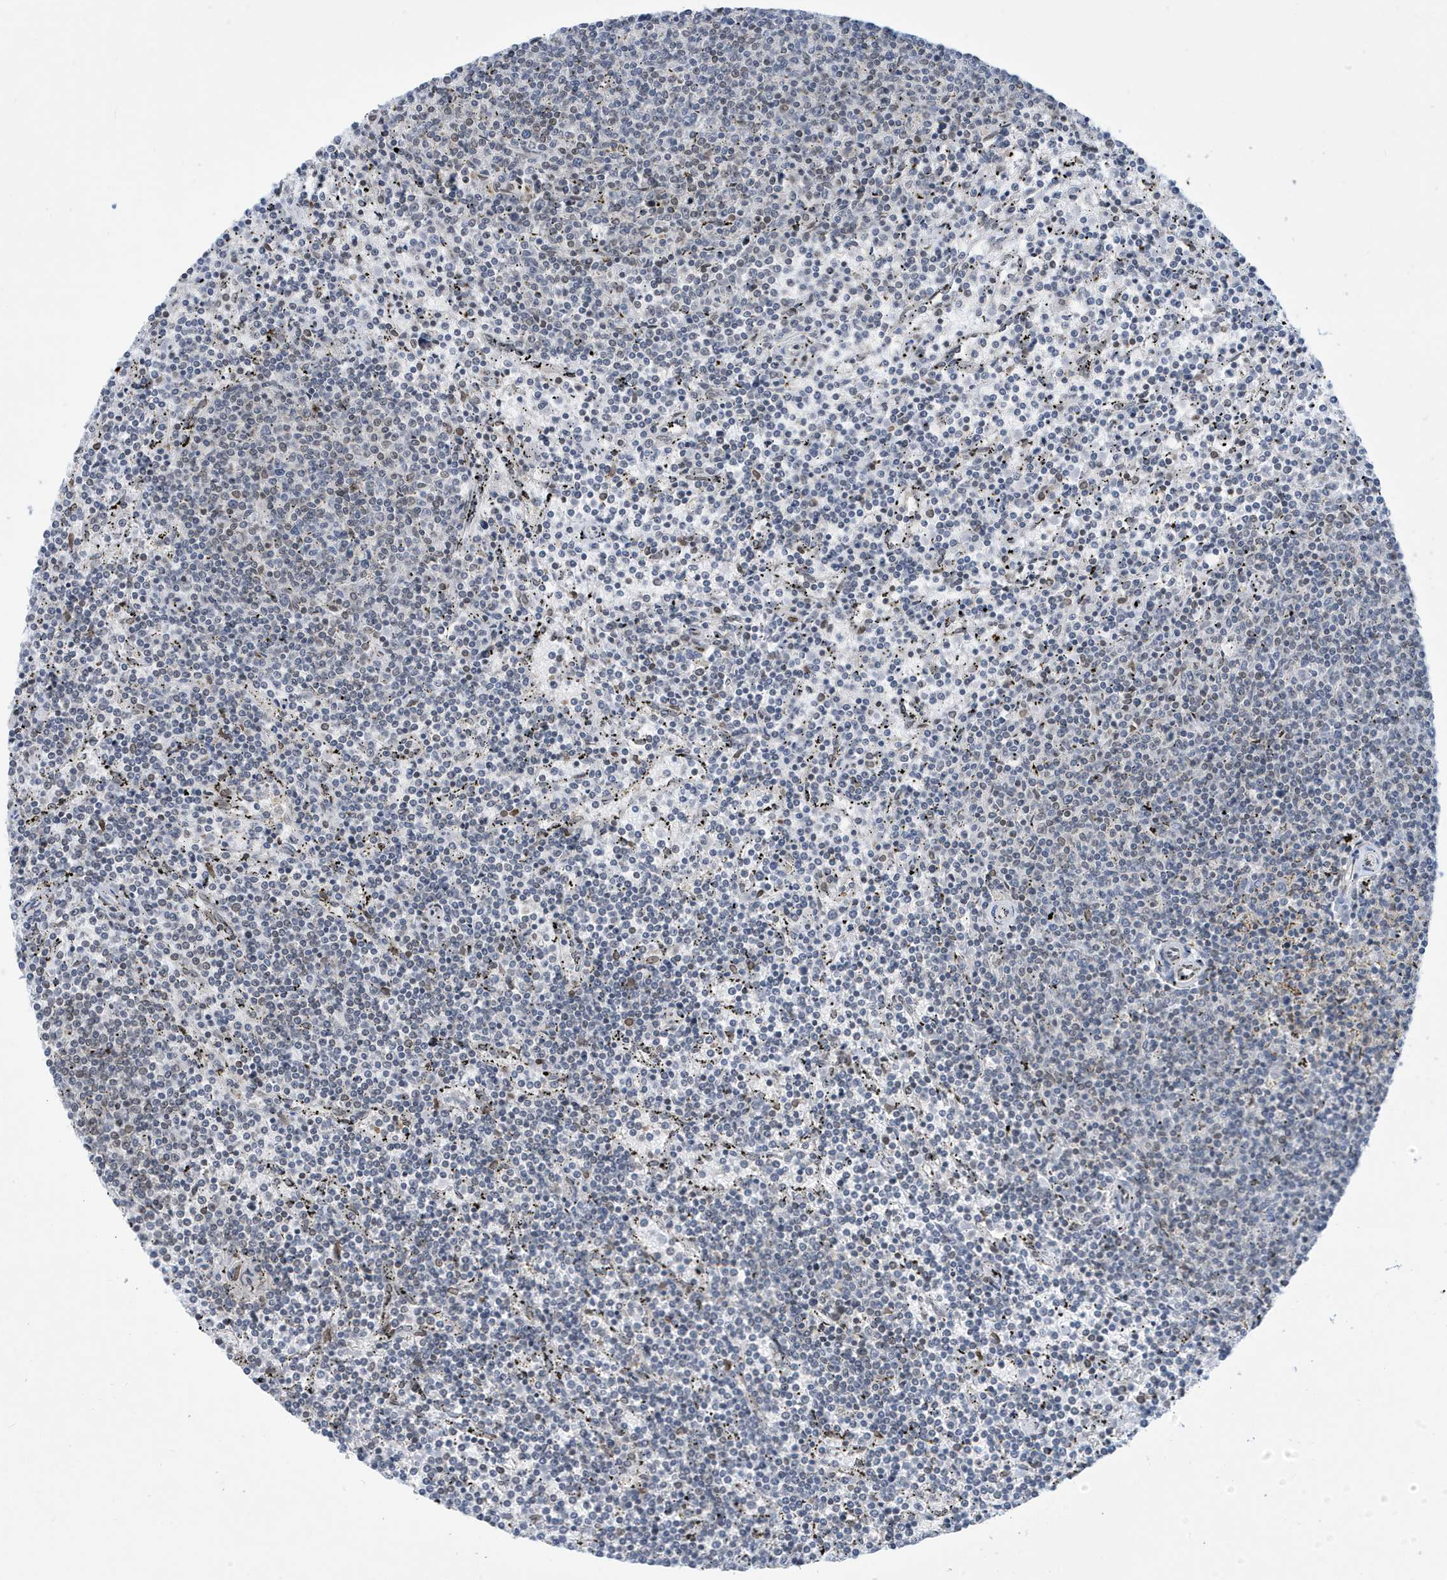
{"staining": {"intensity": "negative", "quantity": "none", "location": "none"}, "tissue": "lymphoma", "cell_type": "Tumor cells", "image_type": "cancer", "snomed": [{"axis": "morphology", "description": "Malignant lymphoma, non-Hodgkin's type, Low grade"}, {"axis": "topography", "description": "Spleen"}], "caption": "IHC photomicrograph of human lymphoma stained for a protein (brown), which demonstrates no positivity in tumor cells.", "gene": "PCYT1A", "patient": {"sex": "female", "age": 50}}